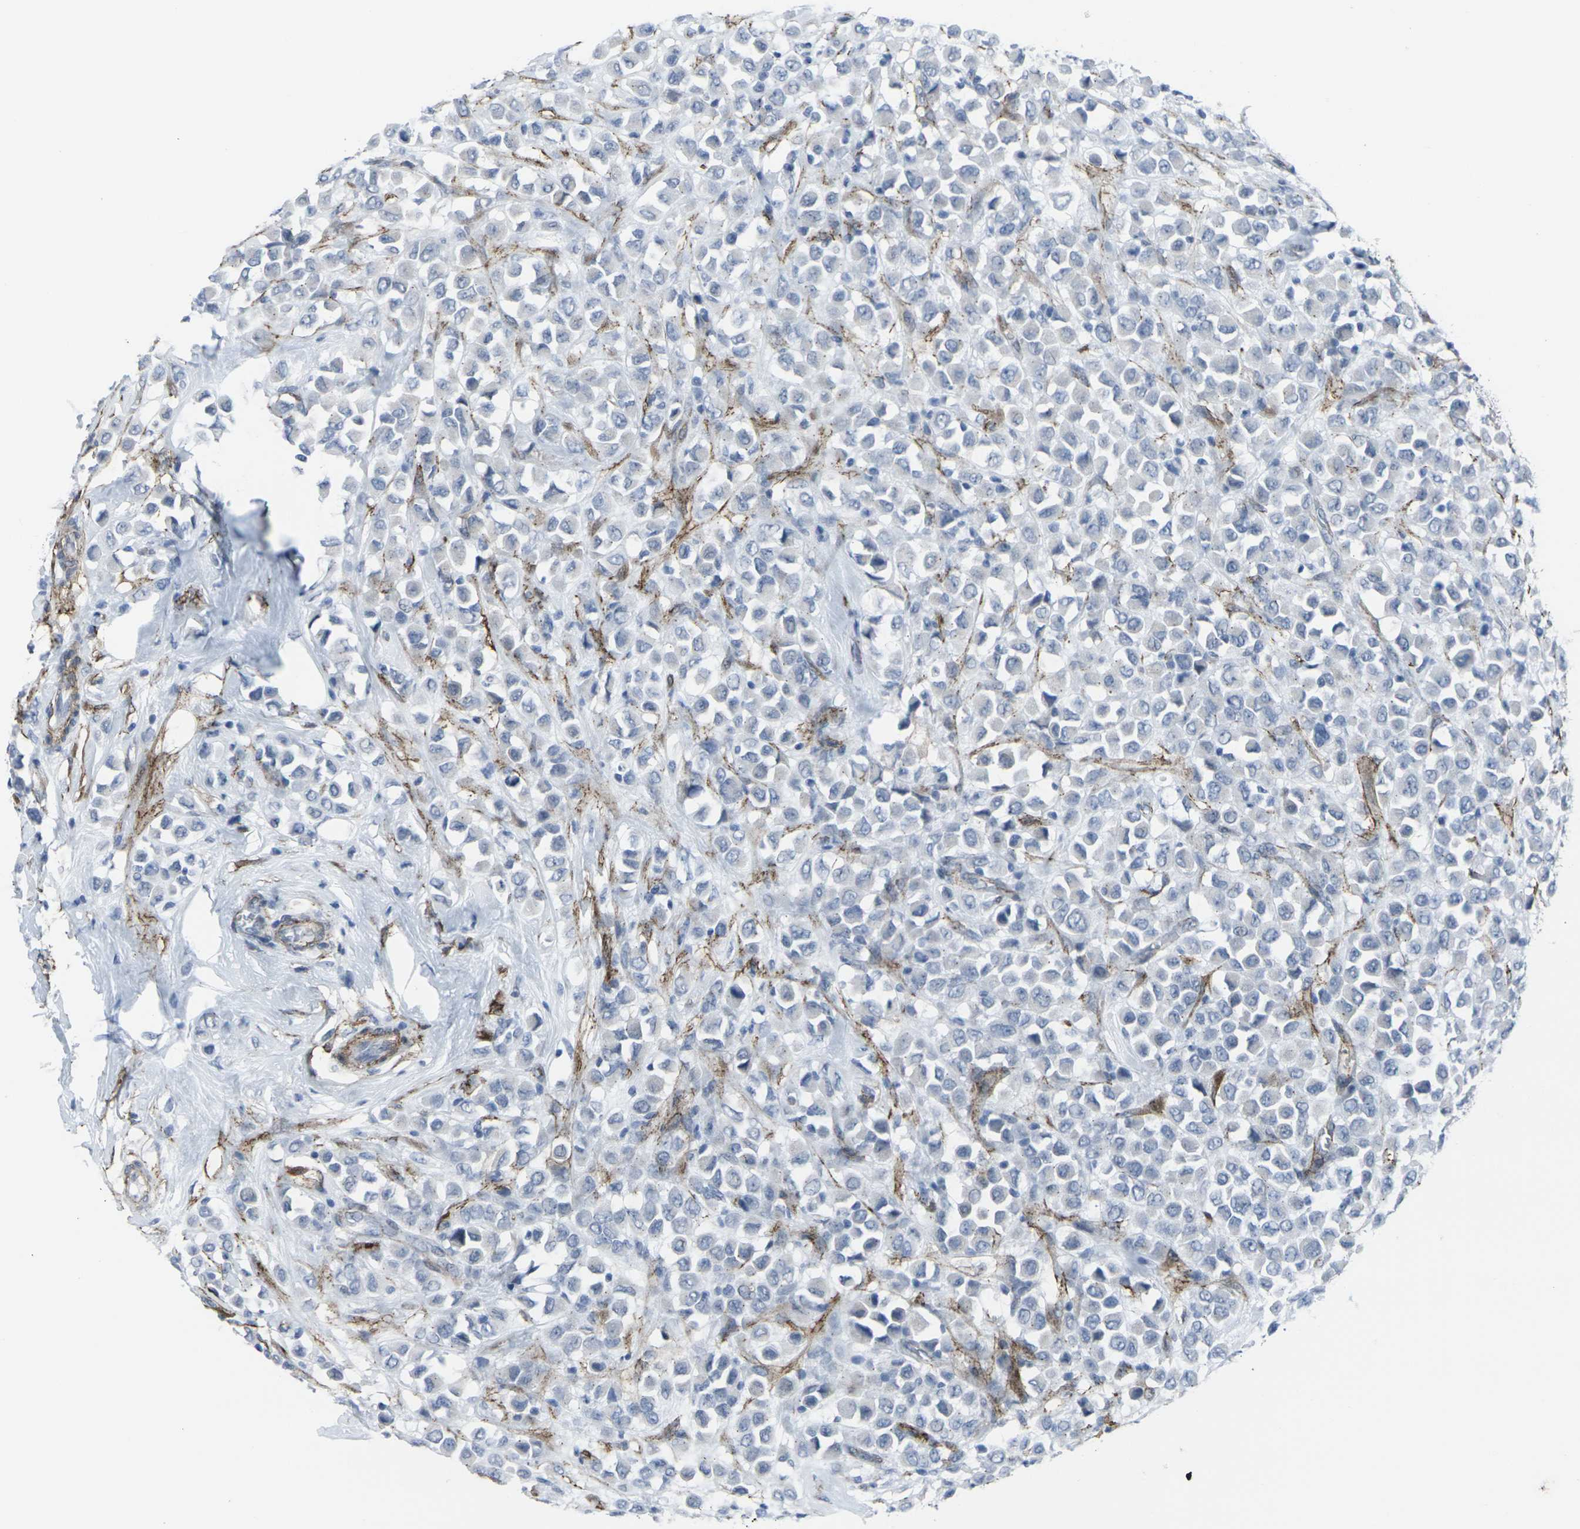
{"staining": {"intensity": "negative", "quantity": "none", "location": "none"}, "tissue": "breast cancer", "cell_type": "Tumor cells", "image_type": "cancer", "snomed": [{"axis": "morphology", "description": "Duct carcinoma"}, {"axis": "topography", "description": "Breast"}], "caption": "Immunohistochemistry micrograph of human breast cancer (invasive ductal carcinoma) stained for a protein (brown), which shows no staining in tumor cells.", "gene": "CDH11", "patient": {"sex": "female", "age": 61}}